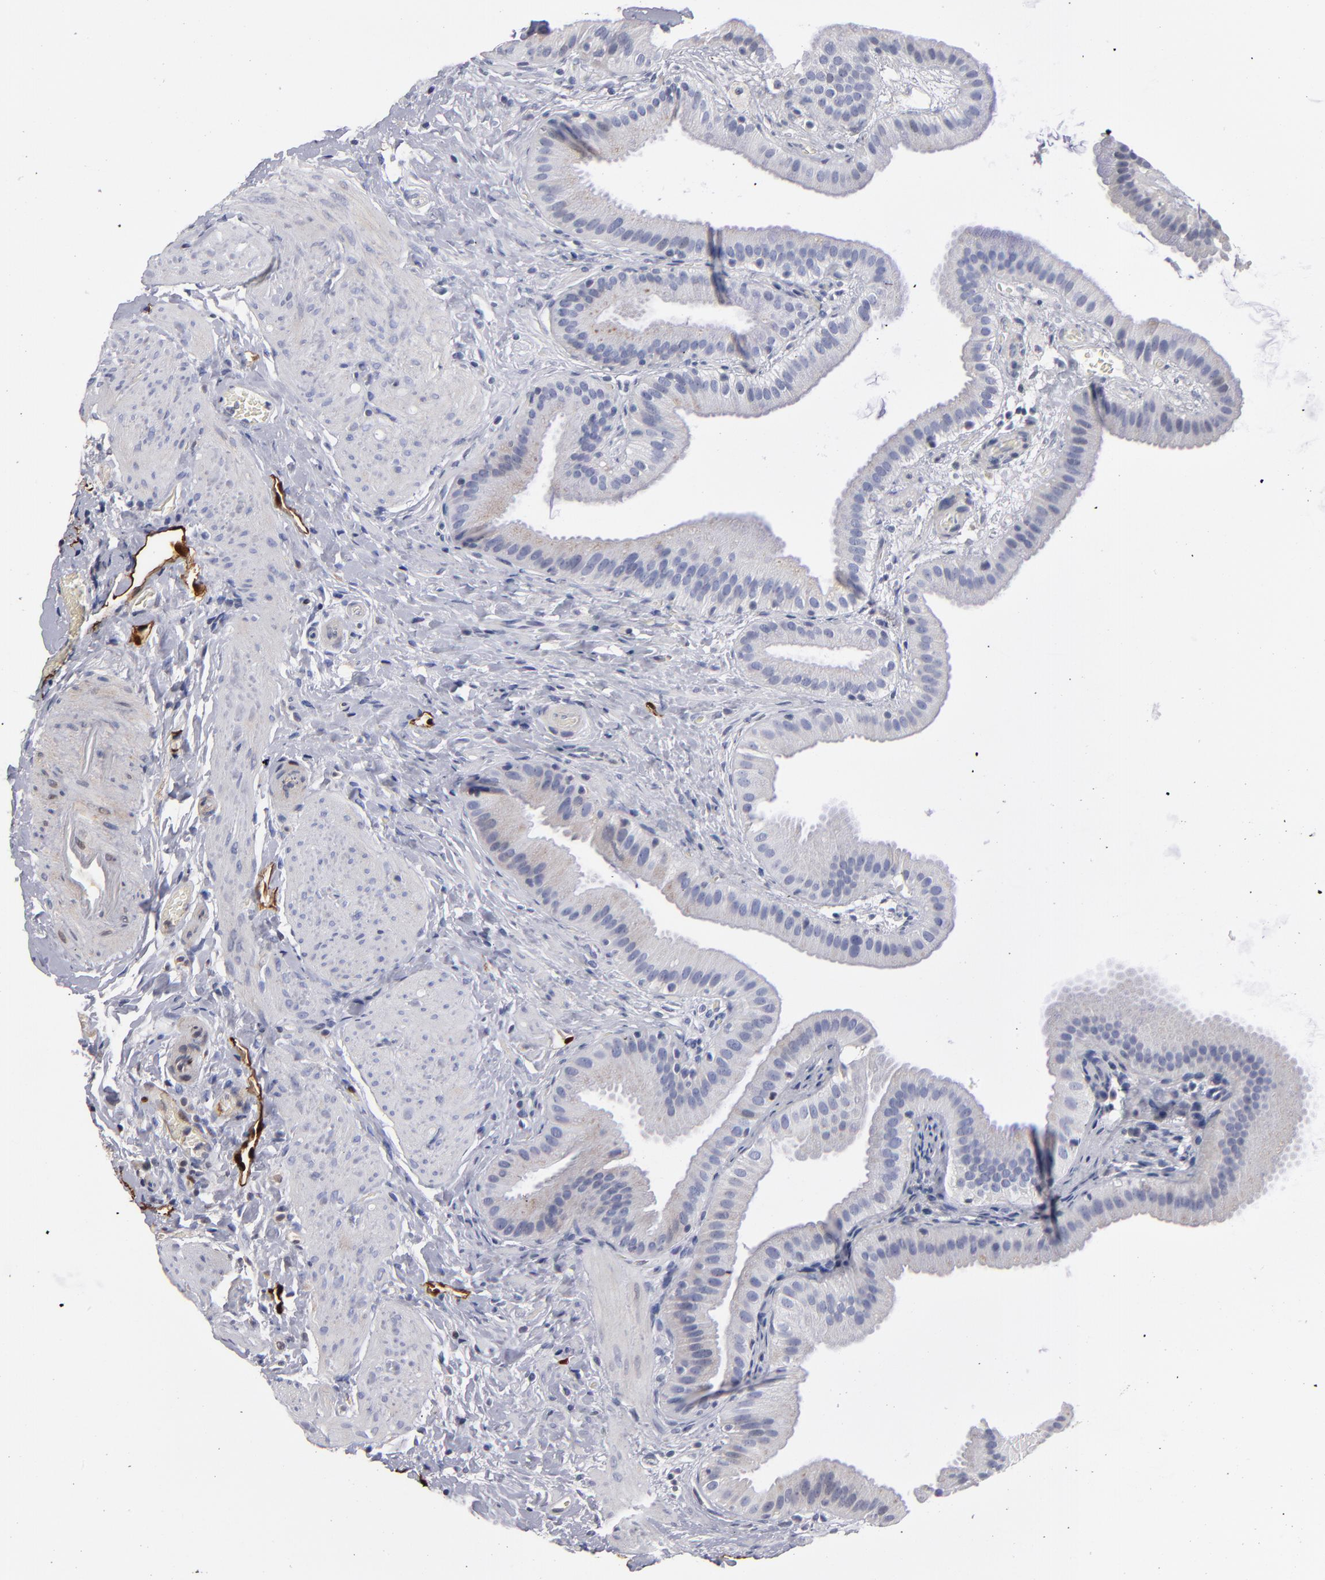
{"staining": {"intensity": "negative", "quantity": "none", "location": "none"}, "tissue": "gallbladder", "cell_type": "Glandular cells", "image_type": "normal", "snomed": [{"axis": "morphology", "description": "Normal tissue, NOS"}, {"axis": "topography", "description": "Gallbladder"}], "caption": "IHC micrograph of benign gallbladder: human gallbladder stained with DAB (3,3'-diaminobenzidine) reveals no significant protein positivity in glandular cells. (DAB immunohistochemistry with hematoxylin counter stain).", "gene": "FABP4", "patient": {"sex": "female", "age": 63}}